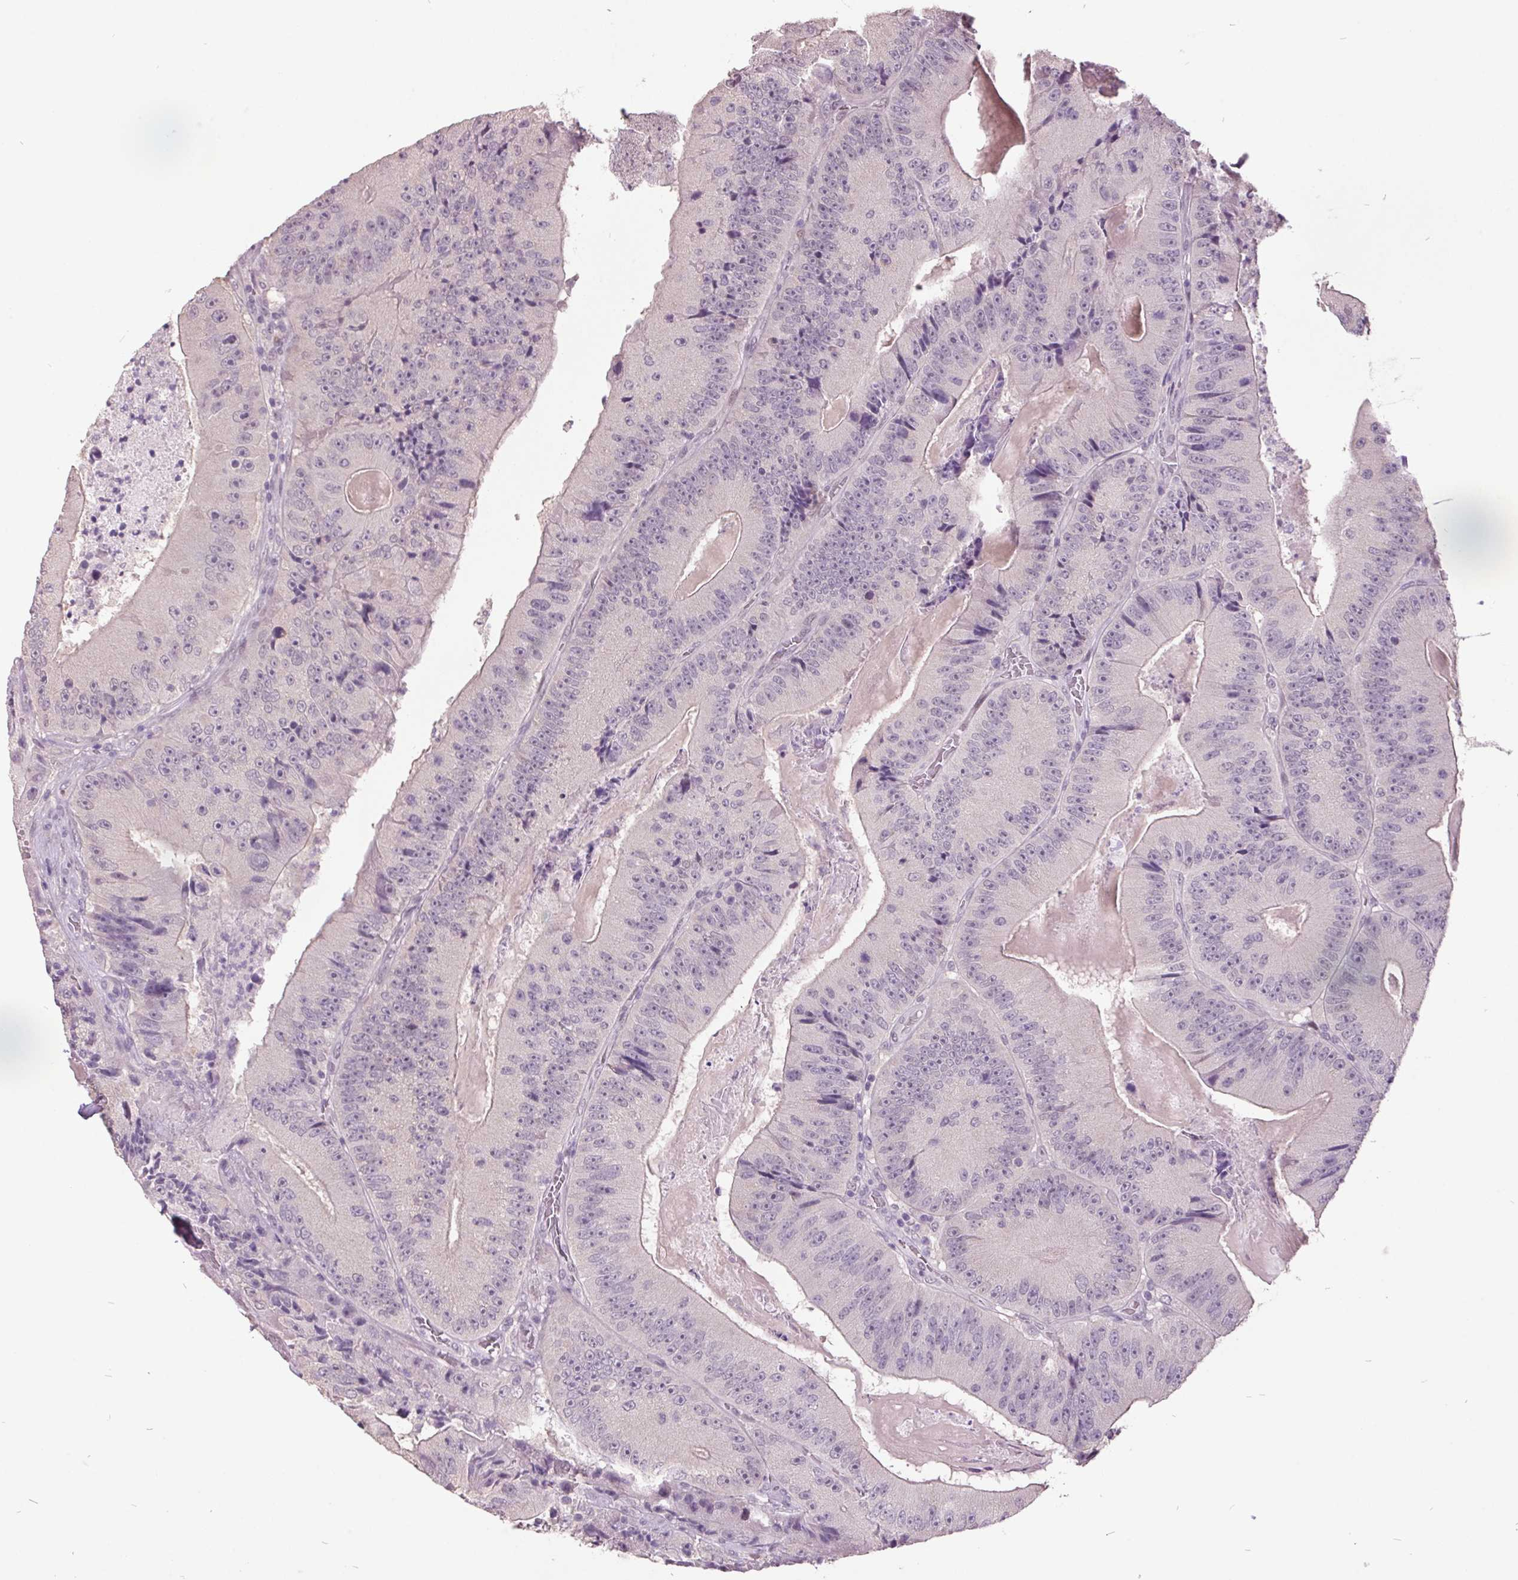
{"staining": {"intensity": "negative", "quantity": "none", "location": "none"}, "tissue": "colorectal cancer", "cell_type": "Tumor cells", "image_type": "cancer", "snomed": [{"axis": "morphology", "description": "Adenocarcinoma, NOS"}, {"axis": "topography", "description": "Colon"}], "caption": "Tumor cells are negative for protein expression in human colorectal adenocarcinoma.", "gene": "C2orf16", "patient": {"sex": "female", "age": 86}}